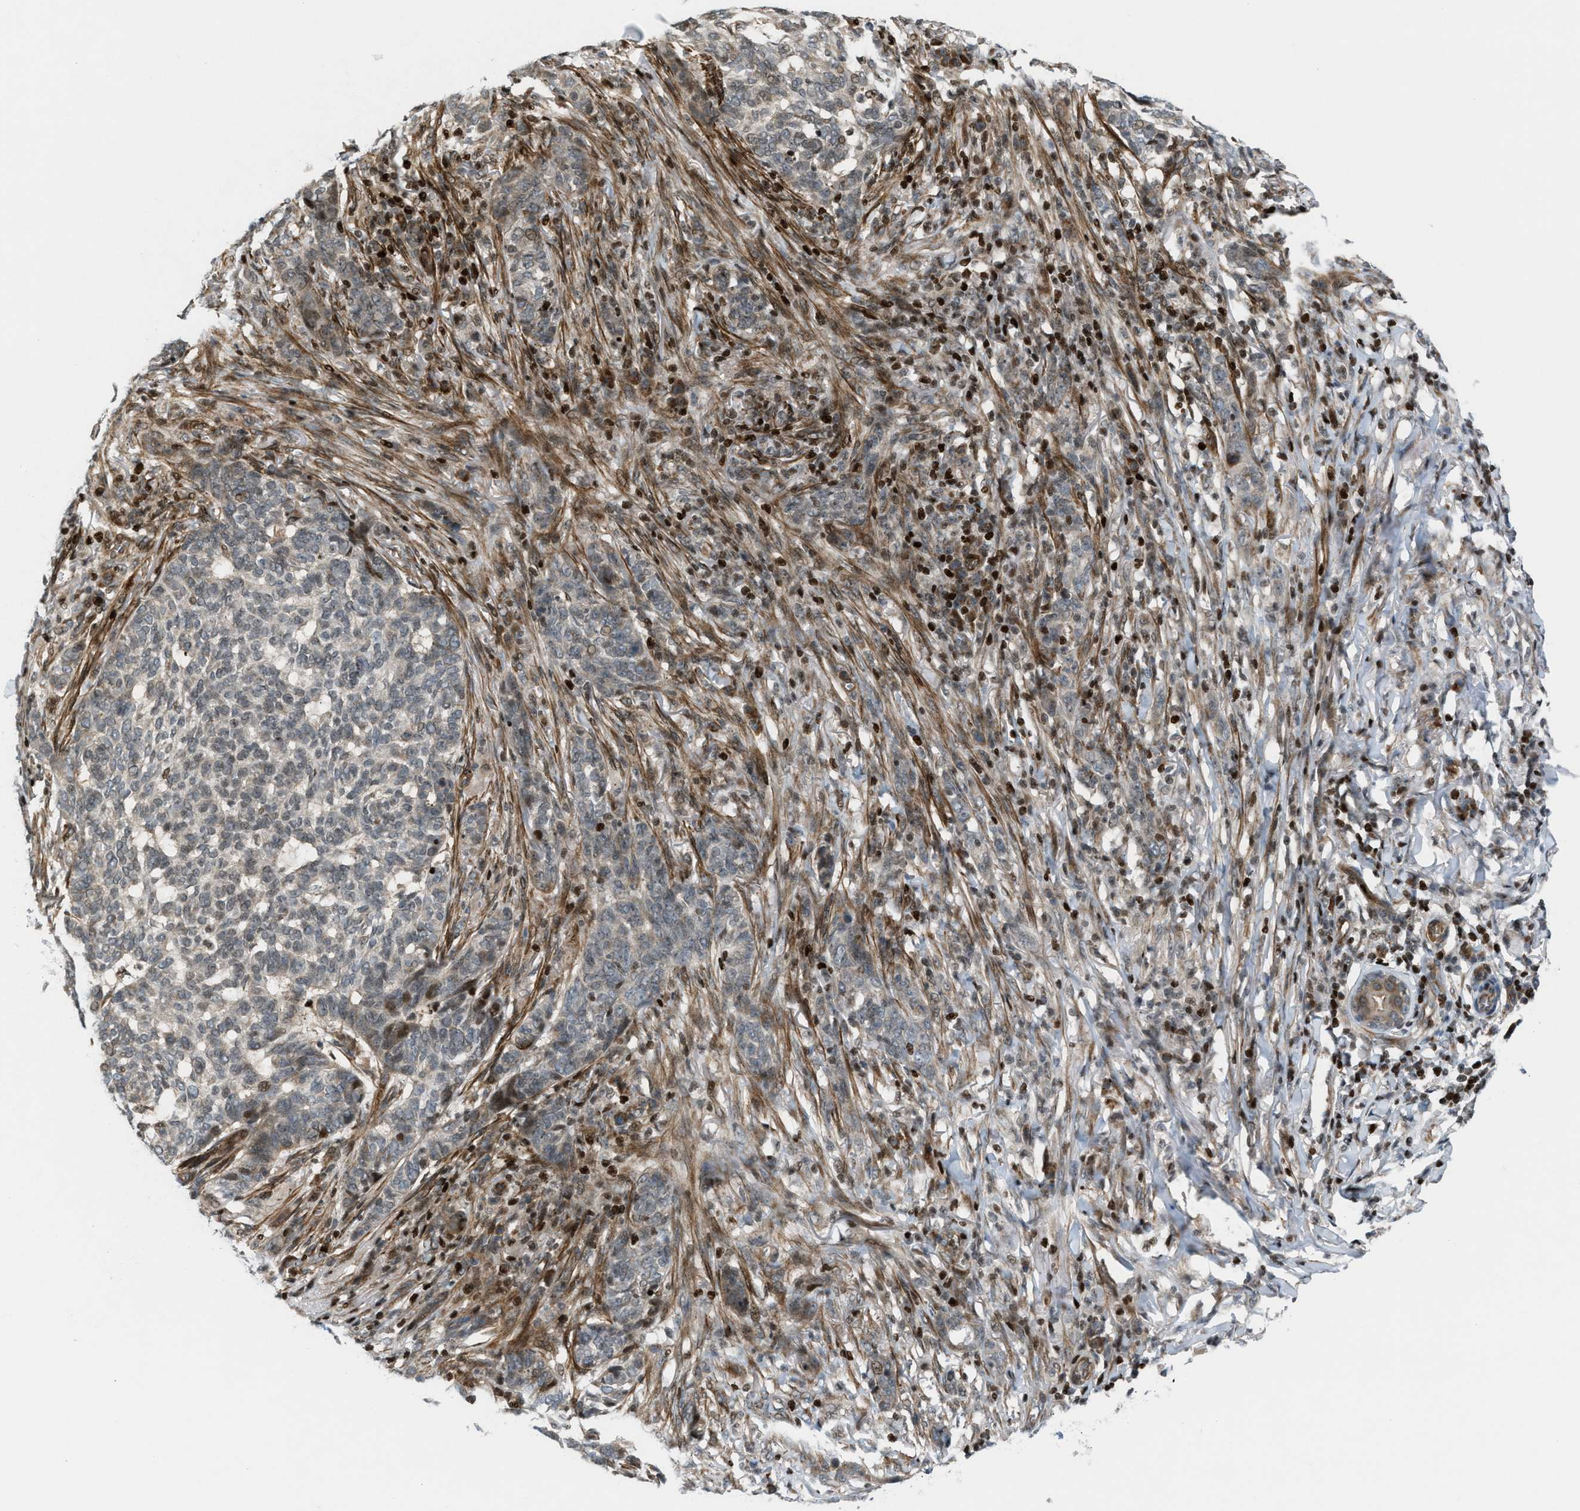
{"staining": {"intensity": "negative", "quantity": "none", "location": "none"}, "tissue": "skin cancer", "cell_type": "Tumor cells", "image_type": "cancer", "snomed": [{"axis": "morphology", "description": "Basal cell carcinoma"}, {"axis": "topography", "description": "Skin"}], "caption": "There is no significant positivity in tumor cells of basal cell carcinoma (skin). (DAB (3,3'-diaminobenzidine) immunohistochemistry (IHC) visualized using brightfield microscopy, high magnification).", "gene": "ZNF276", "patient": {"sex": "male", "age": 85}}